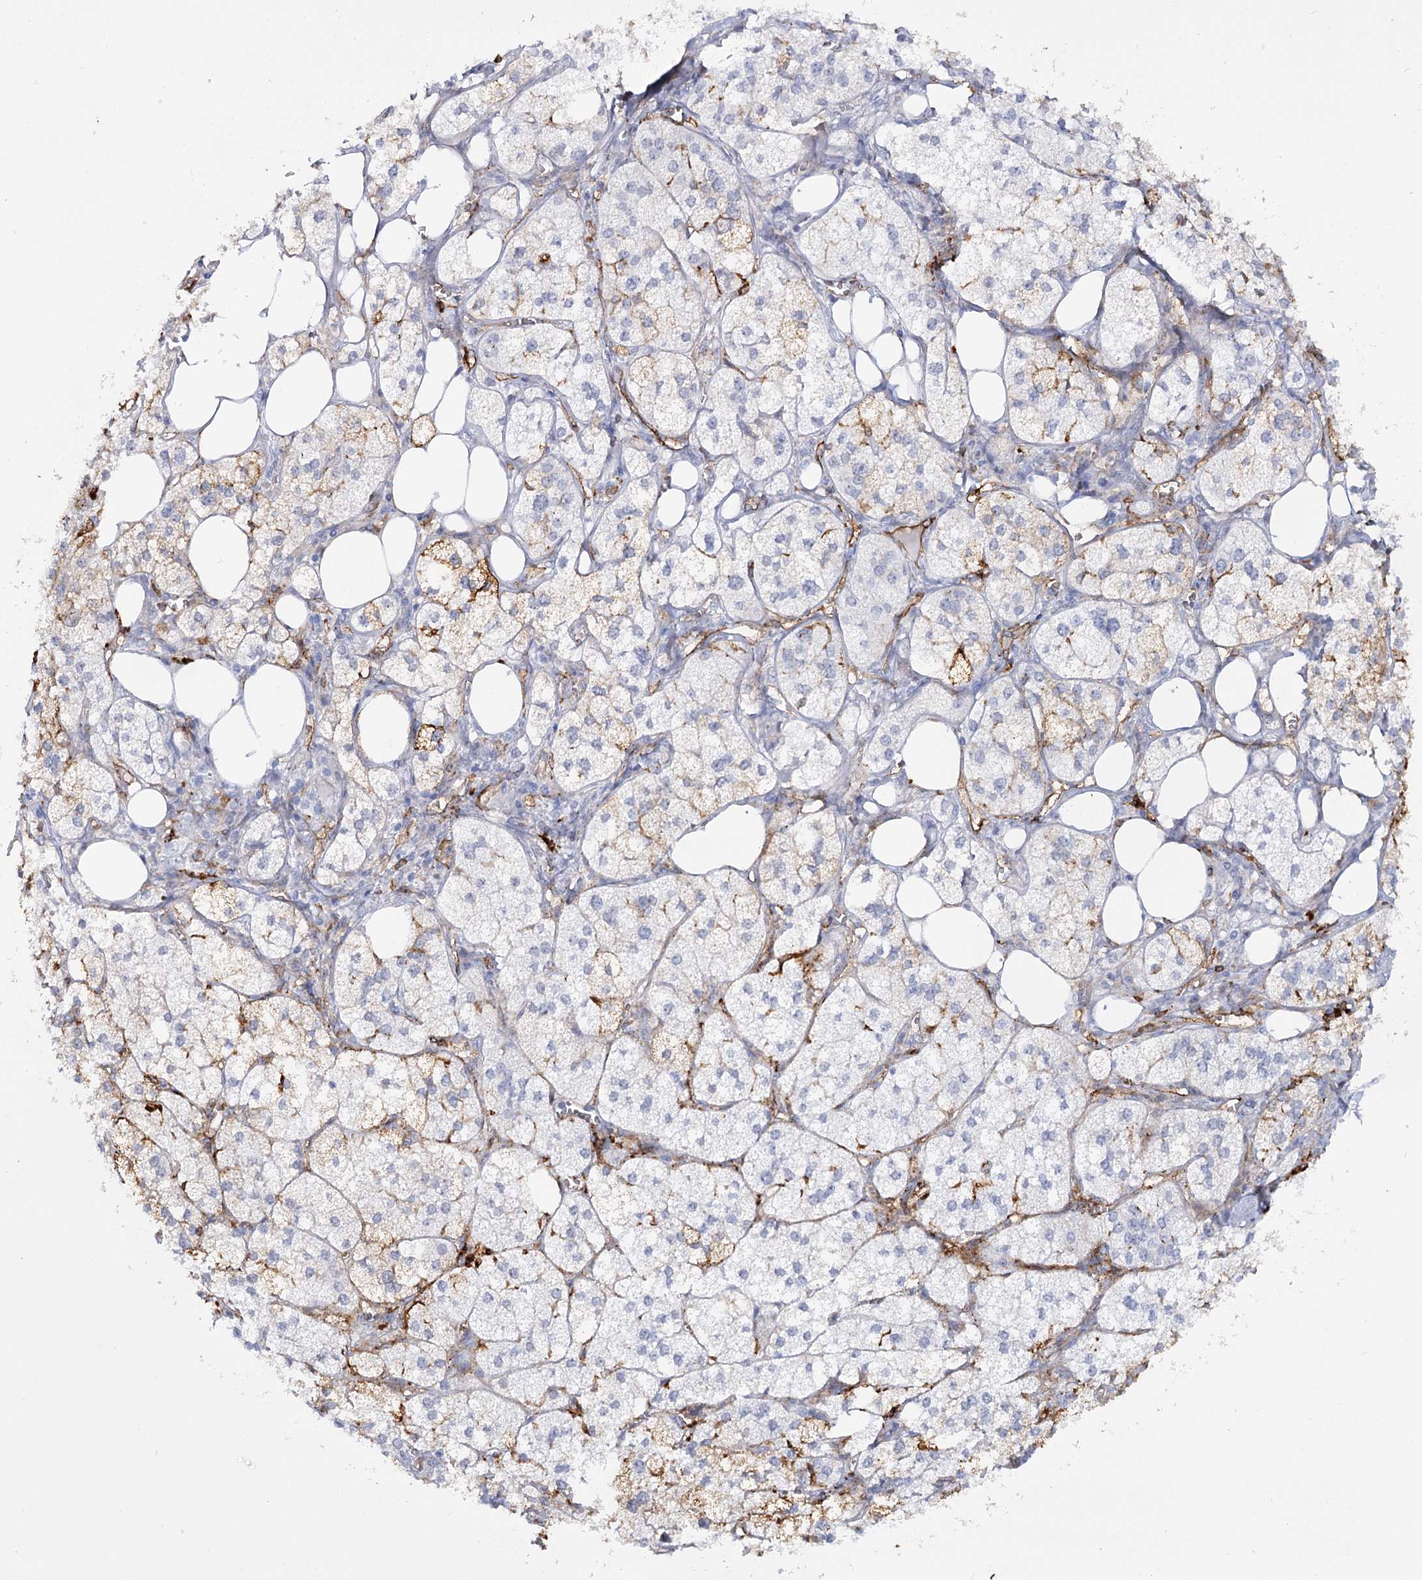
{"staining": {"intensity": "moderate", "quantity": "<25%", "location": "cytoplasmic/membranous"}, "tissue": "adrenal gland", "cell_type": "Glandular cells", "image_type": "normal", "snomed": [{"axis": "morphology", "description": "Normal tissue, NOS"}, {"axis": "topography", "description": "Adrenal gland"}], "caption": "An immunohistochemistry (IHC) micrograph of normal tissue is shown. Protein staining in brown labels moderate cytoplasmic/membranous positivity in adrenal gland within glandular cells. (brown staining indicates protein expression, while blue staining denotes nuclei).", "gene": "PIWIL4", "patient": {"sex": "female", "age": 61}}